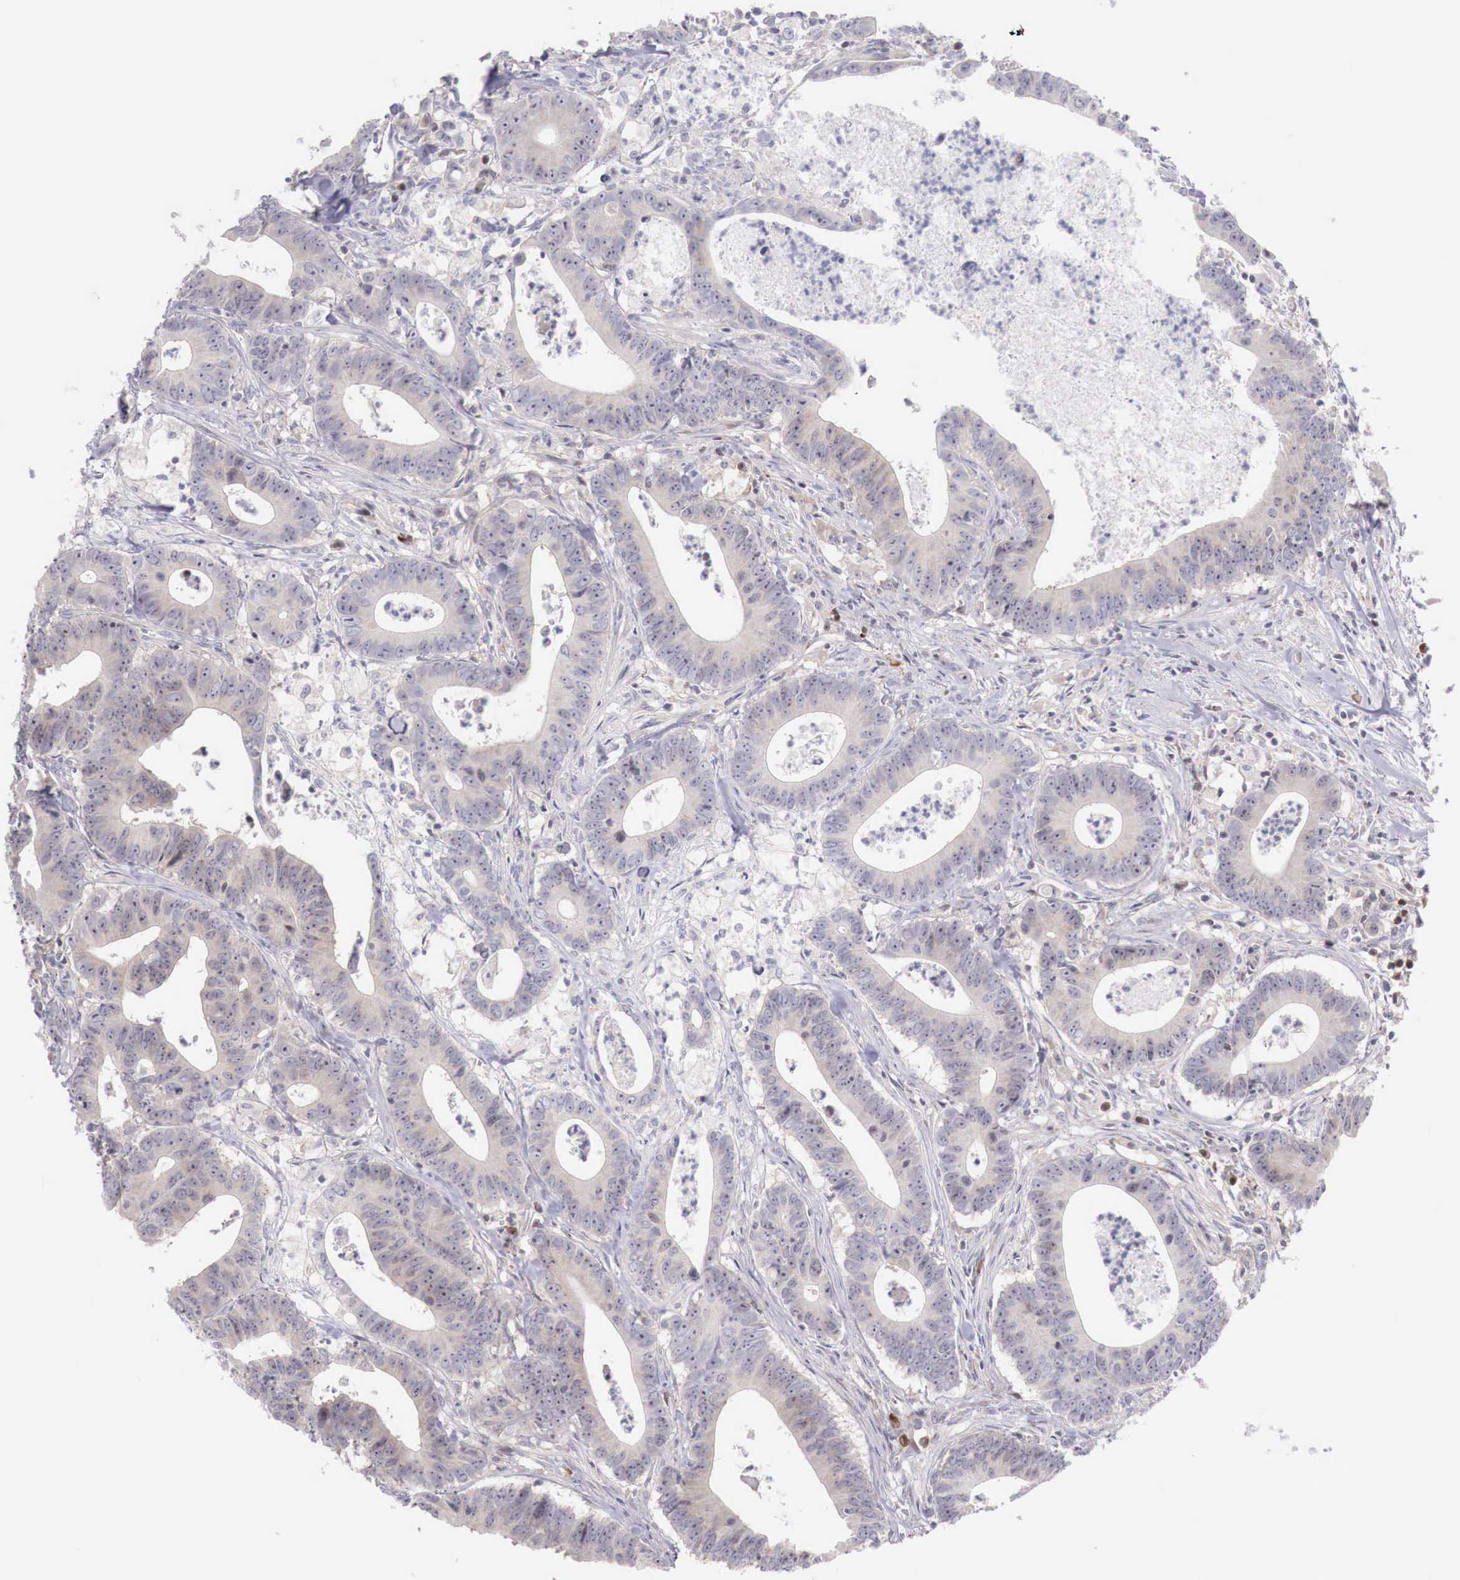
{"staining": {"intensity": "weak", "quantity": "25%-75%", "location": "none"}, "tissue": "colorectal cancer", "cell_type": "Tumor cells", "image_type": "cancer", "snomed": [{"axis": "morphology", "description": "Adenocarcinoma, NOS"}, {"axis": "topography", "description": "Colon"}], "caption": "Protein staining of colorectal cancer (adenocarcinoma) tissue displays weak None expression in approximately 25%-75% of tumor cells.", "gene": "CLCN5", "patient": {"sex": "male", "age": 55}}